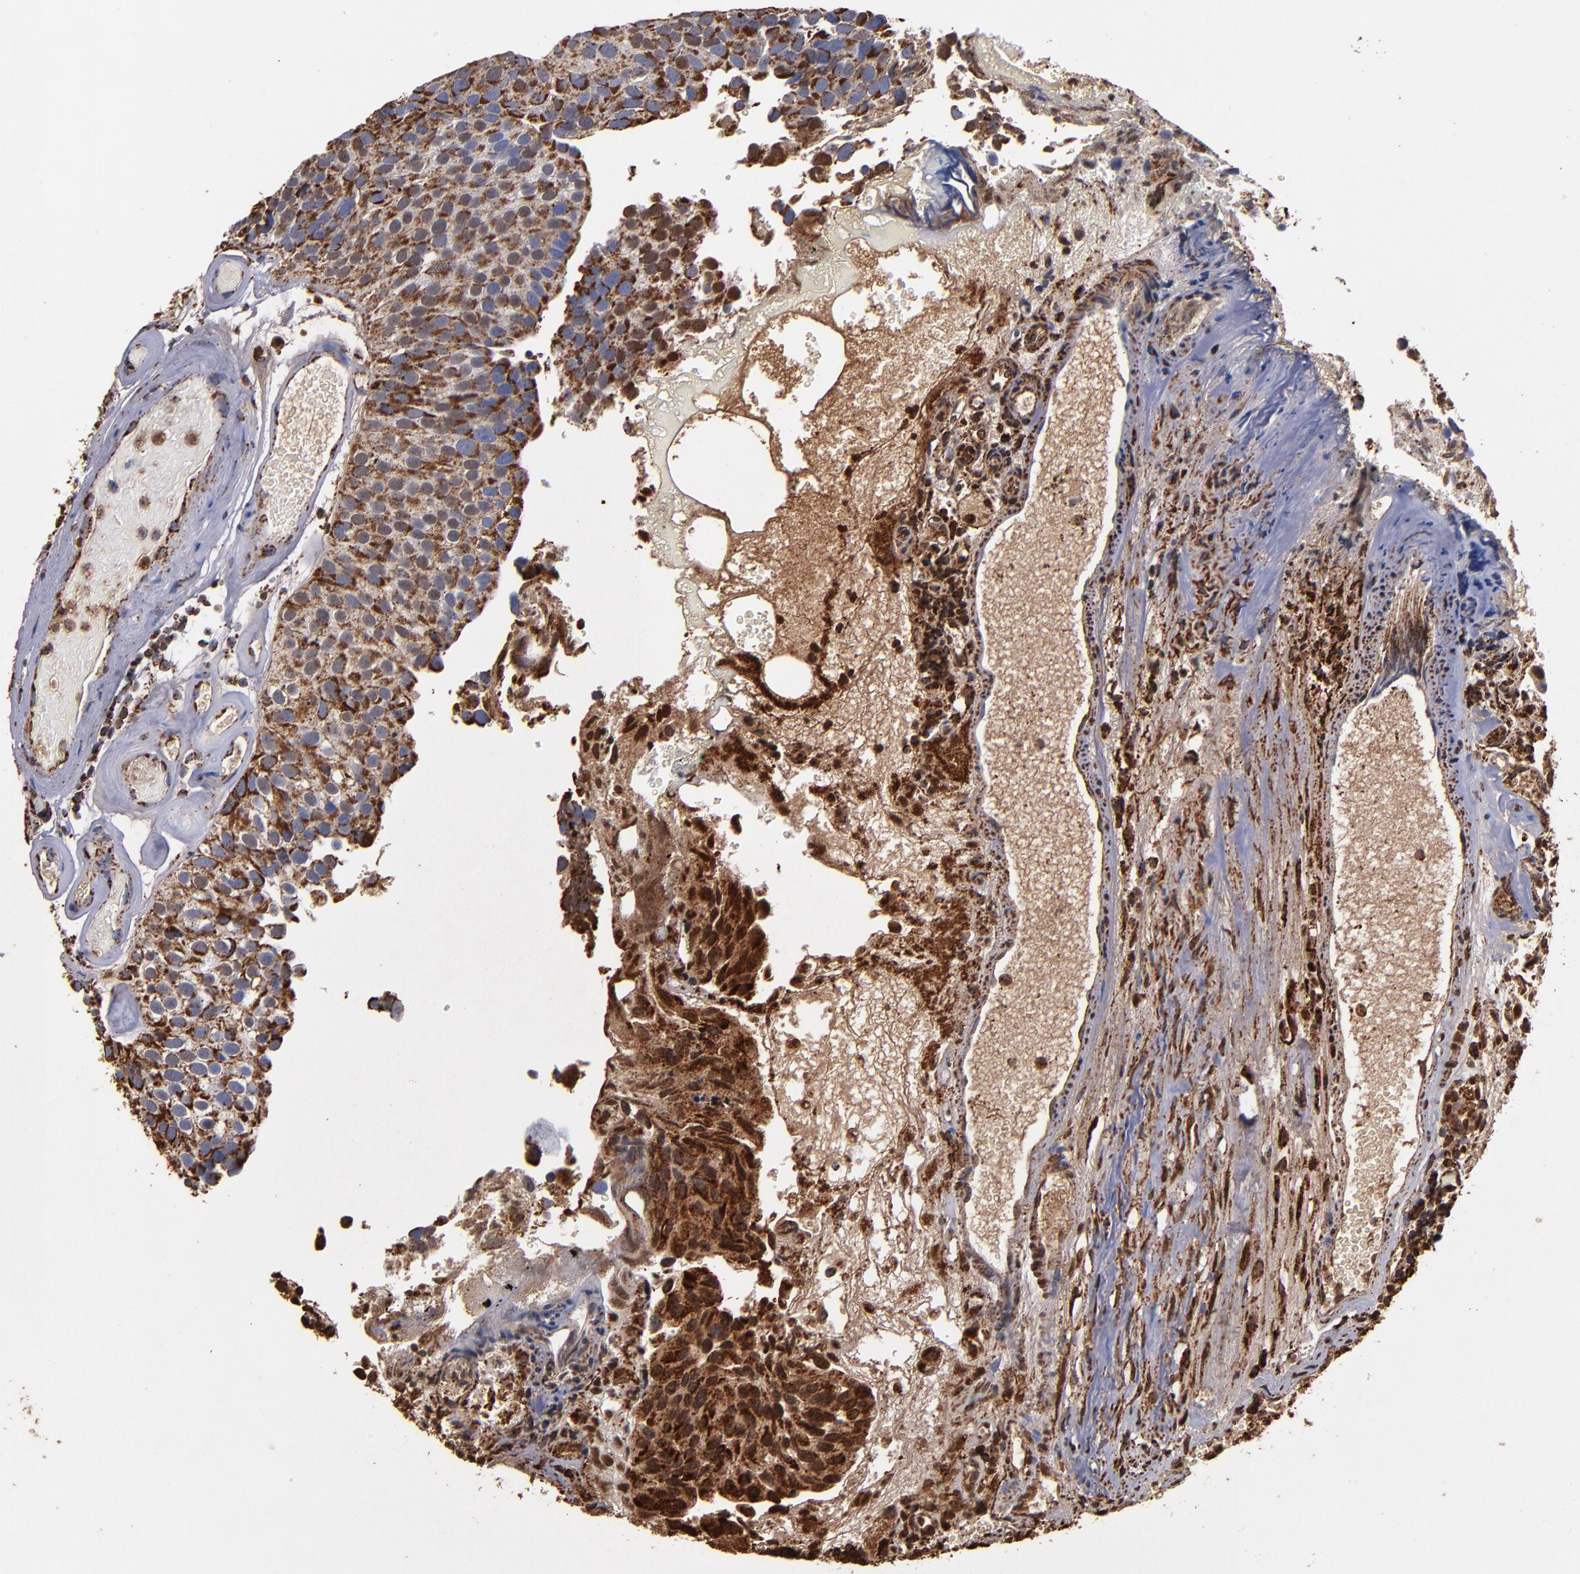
{"staining": {"intensity": "strong", "quantity": ">75%", "location": "cytoplasmic/membranous,nuclear"}, "tissue": "urothelial cancer", "cell_type": "Tumor cells", "image_type": "cancer", "snomed": [{"axis": "morphology", "description": "Urothelial carcinoma, High grade"}, {"axis": "topography", "description": "Urinary bladder"}], "caption": "The histopathology image exhibits staining of urothelial cancer, revealing strong cytoplasmic/membranous and nuclear protein positivity (brown color) within tumor cells.", "gene": "SOD2", "patient": {"sex": "male", "age": 72}}